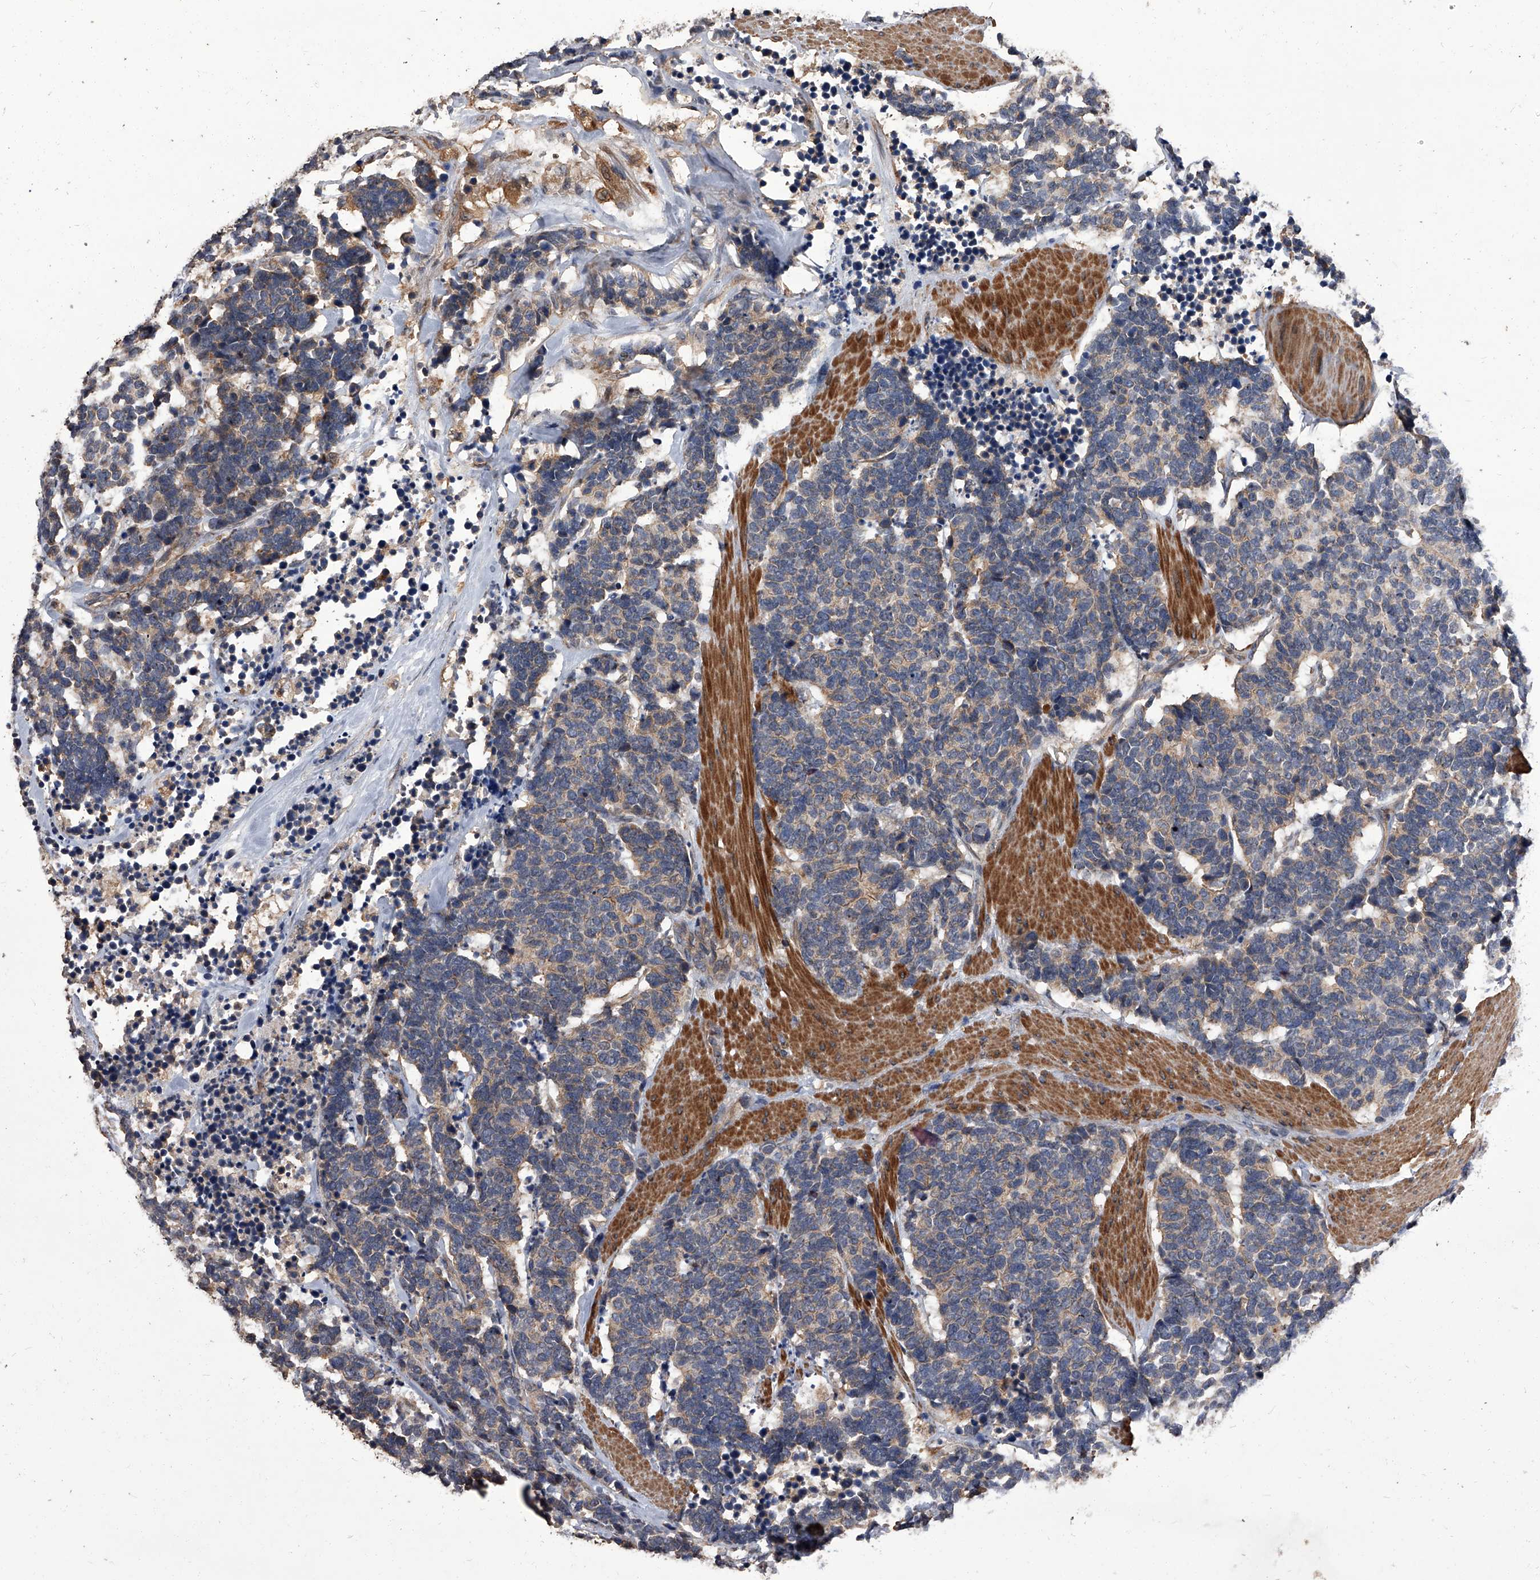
{"staining": {"intensity": "weak", "quantity": ">75%", "location": "cytoplasmic/membranous"}, "tissue": "carcinoid", "cell_type": "Tumor cells", "image_type": "cancer", "snomed": [{"axis": "morphology", "description": "Carcinoma, NOS"}, {"axis": "morphology", "description": "Carcinoid, malignant, NOS"}, {"axis": "topography", "description": "Urinary bladder"}], "caption": "Immunohistochemistry (IHC) staining of carcinoid, which reveals low levels of weak cytoplasmic/membranous expression in approximately >75% of tumor cells indicating weak cytoplasmic/membranous protein expression. The staining was performed using DAB (3,3'-diaminobenzidine) (brown) for protein detection and nuclei were counterstained in hematoxylin (blue).", "gene": "STK36", "patient": {"sex": "male", "age": 57}}